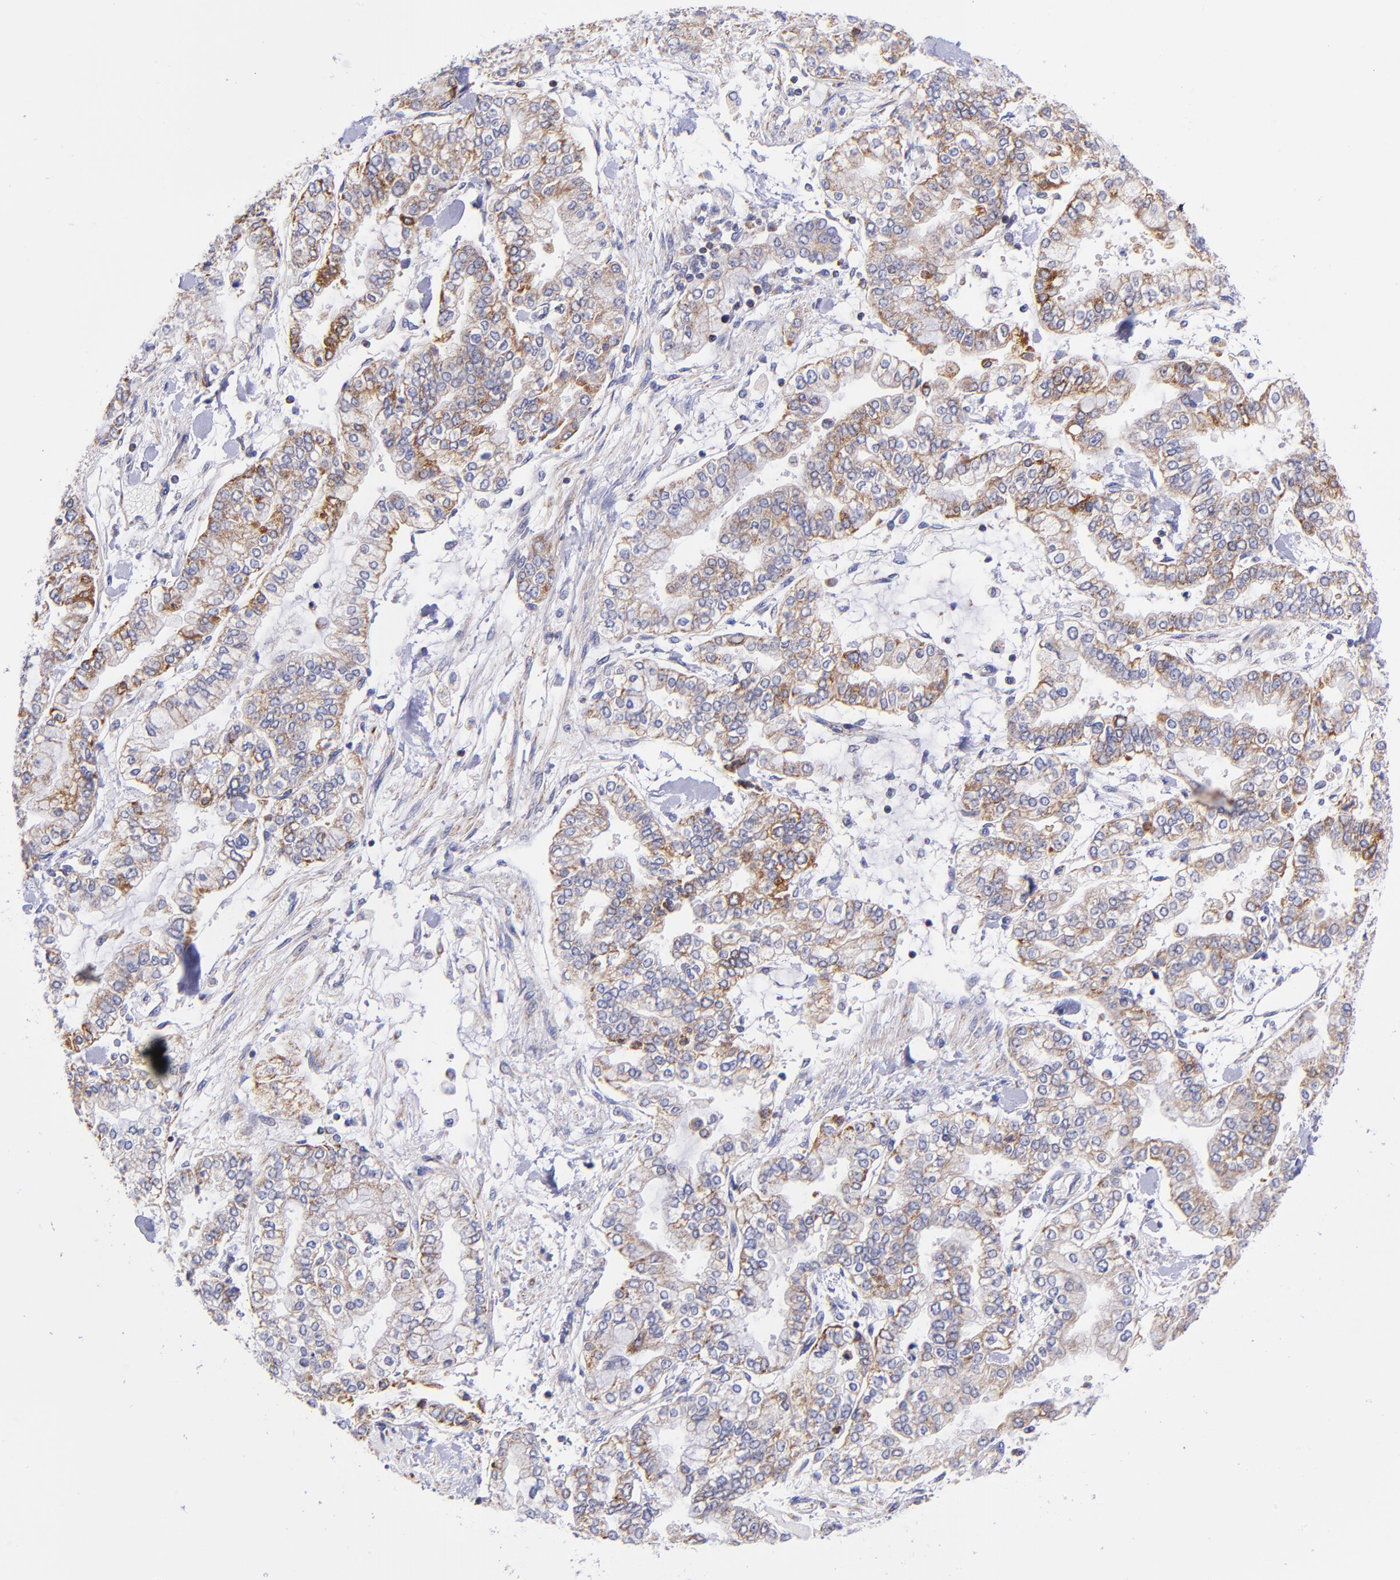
{"staining": {"intensity": "moderate", "quantity": ">75%", "location": "cytoplasmic/membranous"}, "tissue": "stomach cancer", "cell_type": "Tumor cells", "image_type": "cancer", "snomed": [{"axis": "morphology", "description": "Normal tissue, NOS"}, {"axis": "morphology", "description": "Adenocarcinoma, NOS"}, {"axis": "topography", "description": "Stomach, upper"}, {"axis": "topography", "description": "Stomach"}], "caption": "Immunohistochemical staining of human stomach cancer displays medium levels of moderate cytoplasmic/membranous expression in approximately >75% of tumor cells. (brown staining indicates protein expression, while blue staining denotes nuclei).", "gene": "NDUFB7", "patient": {"sex": "male", "age": 76}}